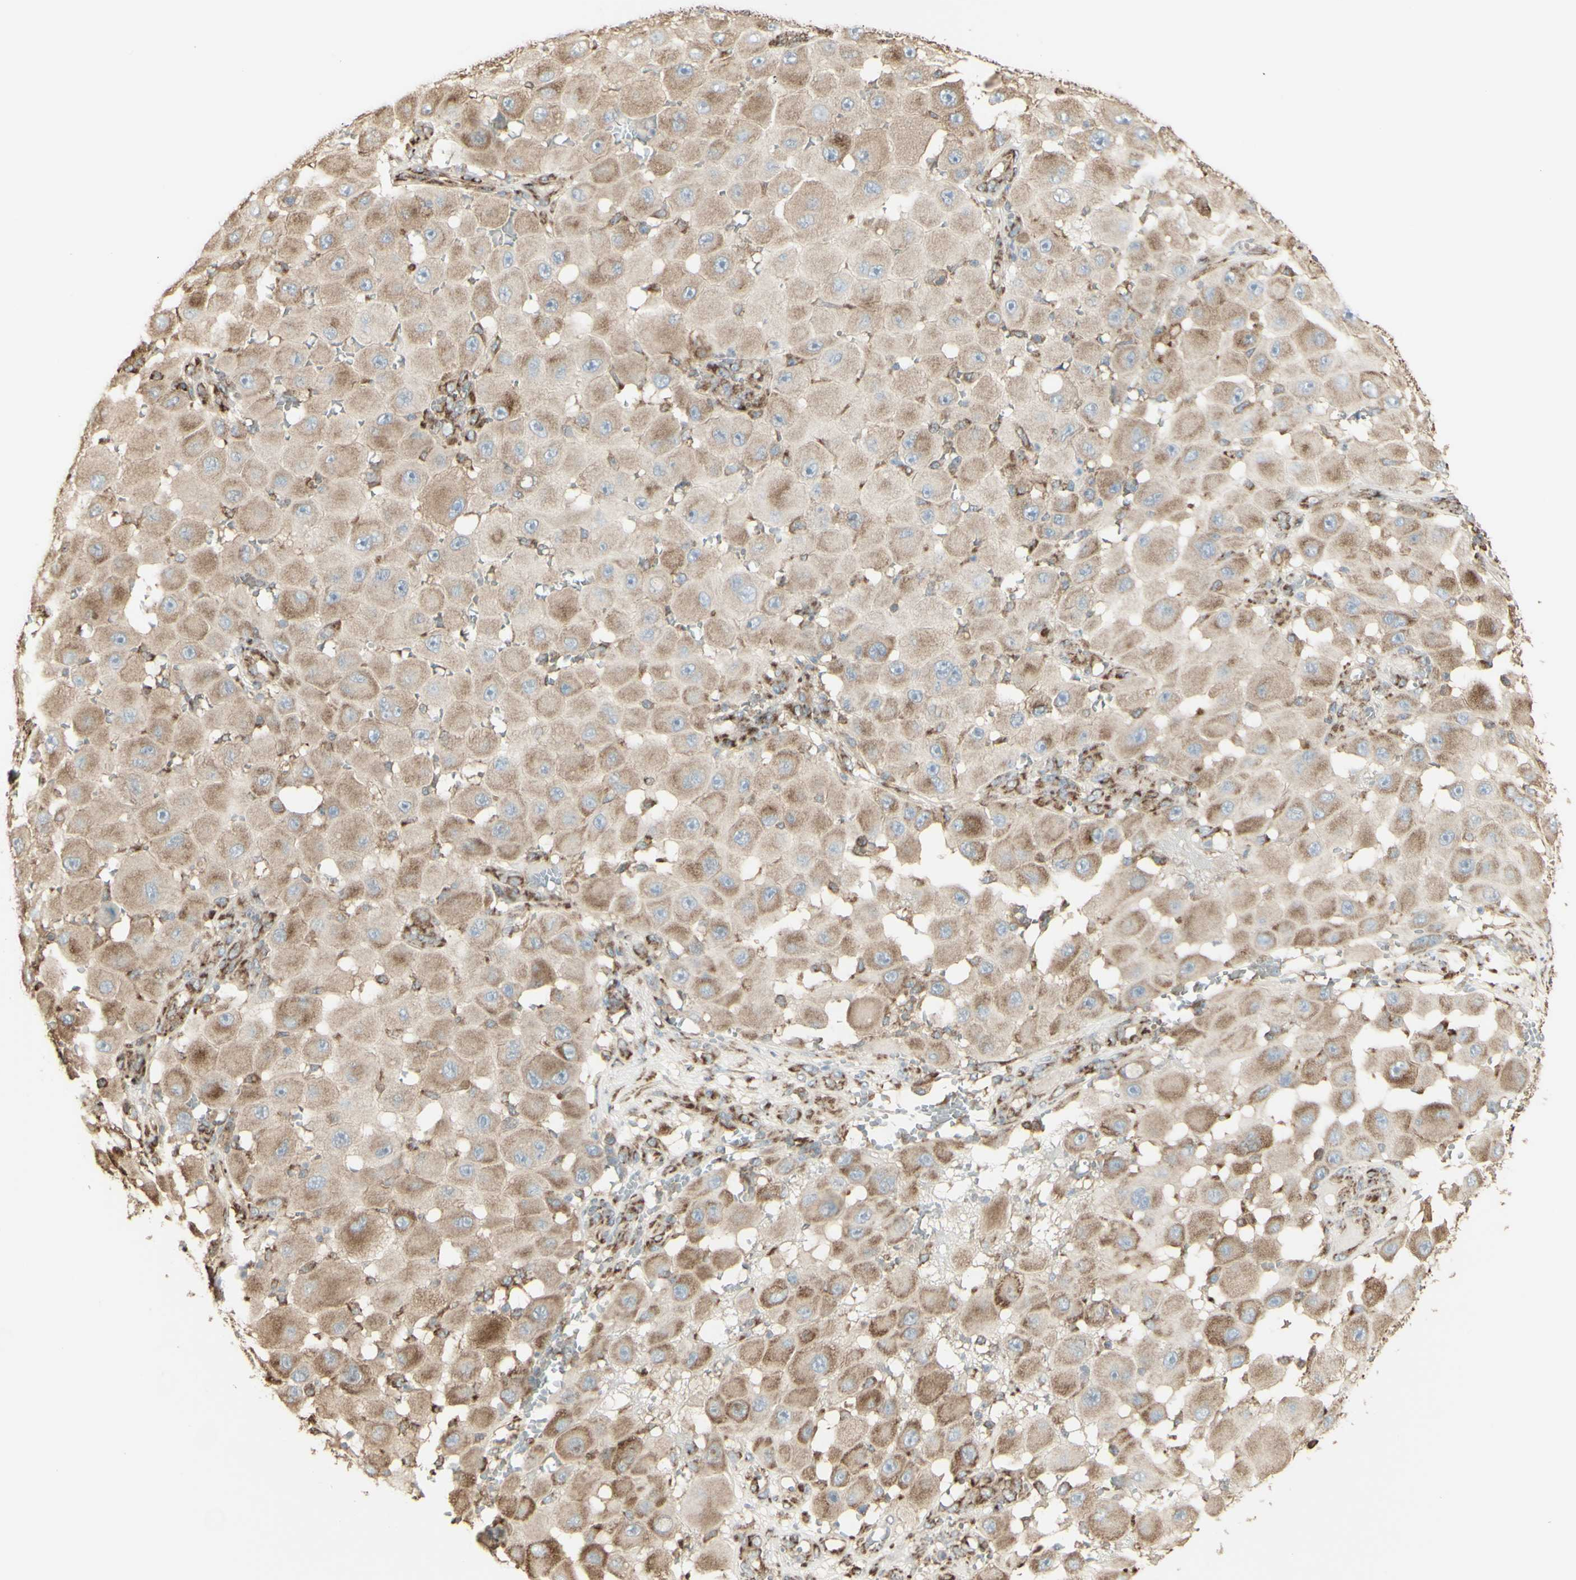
{"staining": {"intensity": "weak", "quantity": ">75%", "location": "cytoplasmic/membranous"}, "tissue": "melanoma", "cell_type": "Tumor cells", "image_type": "cancer", "snomed": [{"axis": "morphology", "description": "Malignant melanoma, NOS"}, {"axis": "topography", "description": "Skin"}], "caption": "This histopathology image demonstrates melanoma stained with IHC to label a protein in brown. The cytoplasmic/membranous of tumor cells show weak positivity for the protein. Nuclei are counter-stained blue.", "gene": "EEF1B2", "patient": {"sex": "female", "age": 81}}